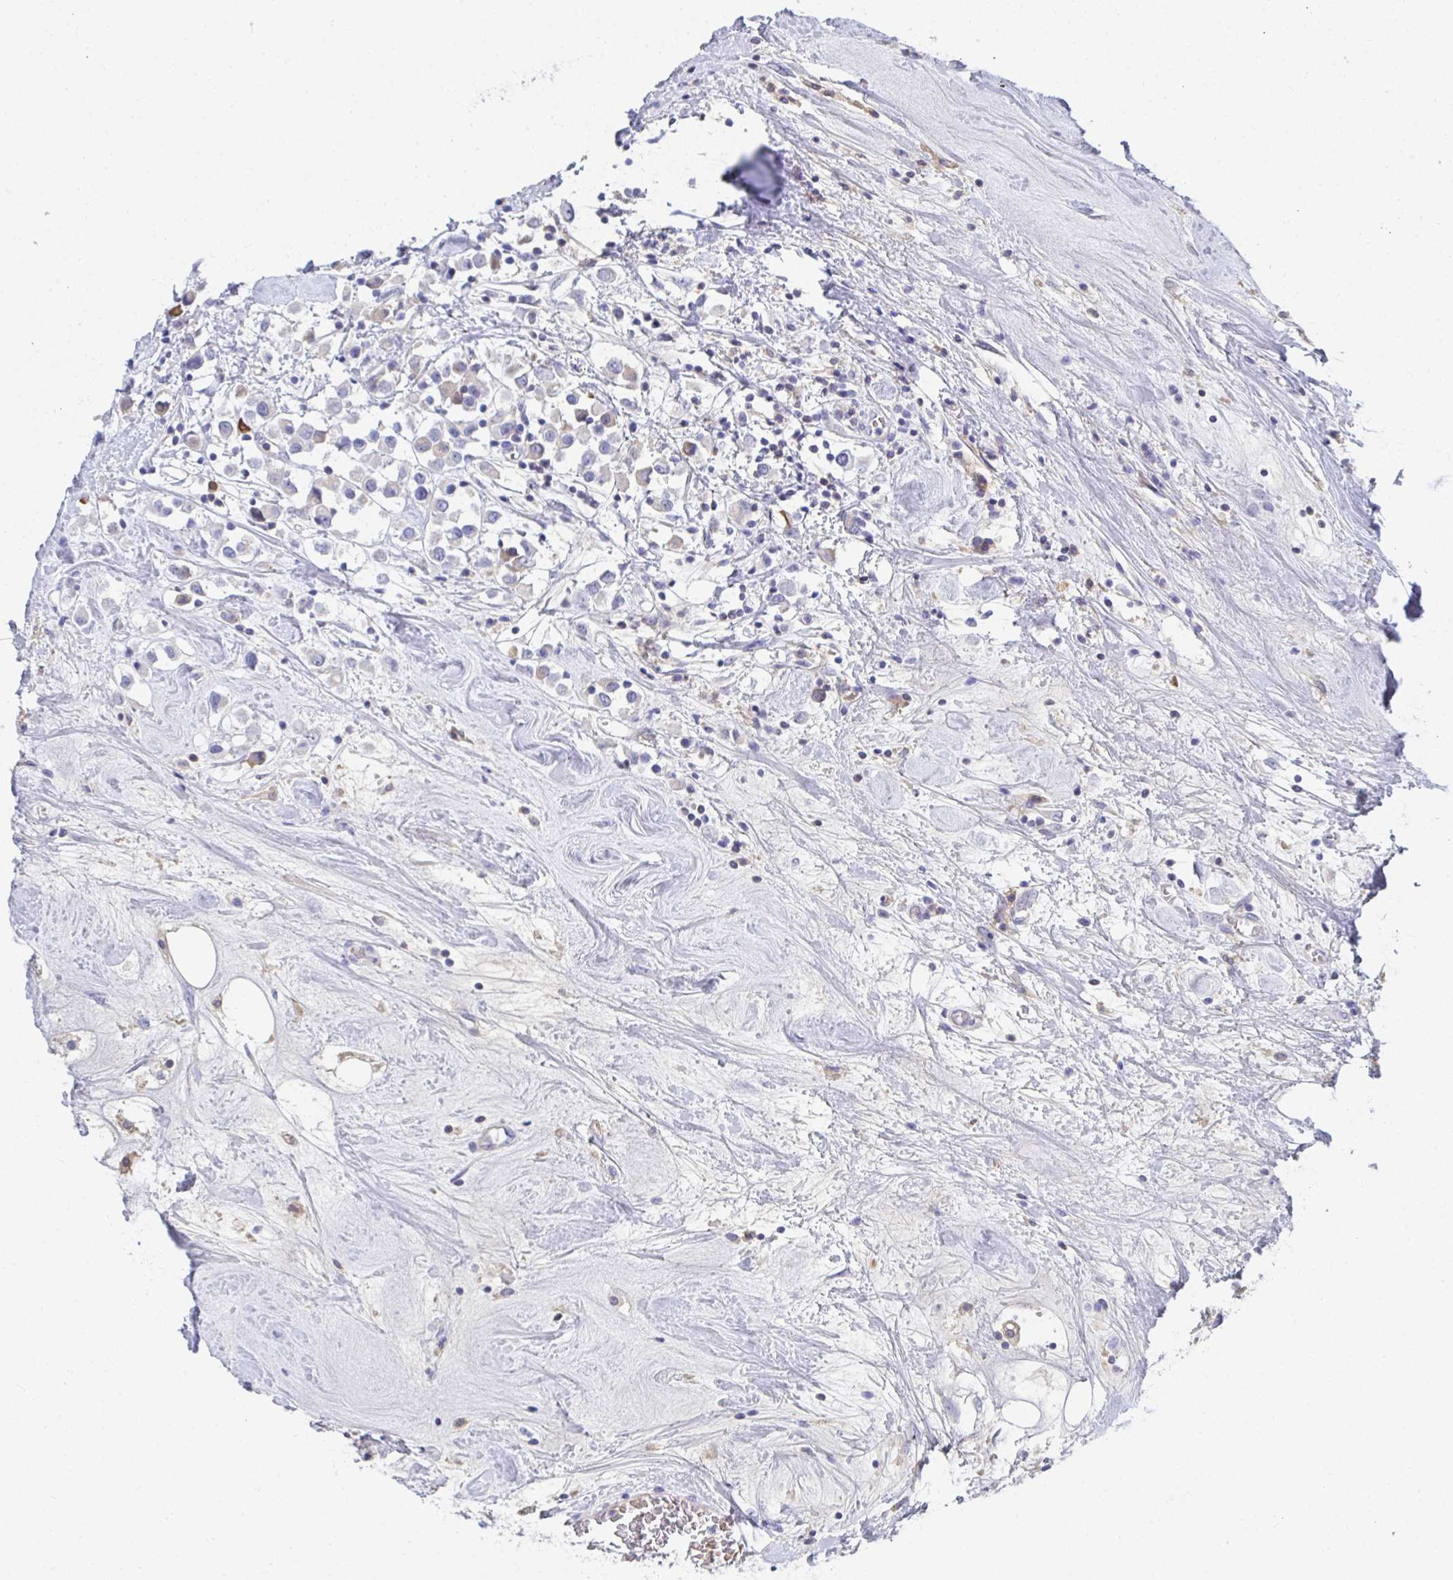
{"staining": {"intensity": "weak", "quantity": "<25%", "location": "cytoplasmic/membranous"}, "tissue": "breast cancer", "cell_type": "Tumor cells", "image_type": "cancer", "snomed": [{"axis": "morphology", "description": "Duct carcinoma"}, {"axis": "topography", "description": "Breast"}], "caption": "This is an immunohistochemistry (IHC) histopathology image of human intraductal carcinoma (breast). There is no staining in tumor cells.", "gene": "TNFAIP6", "patient": {"sex": "female", "age": 61}}